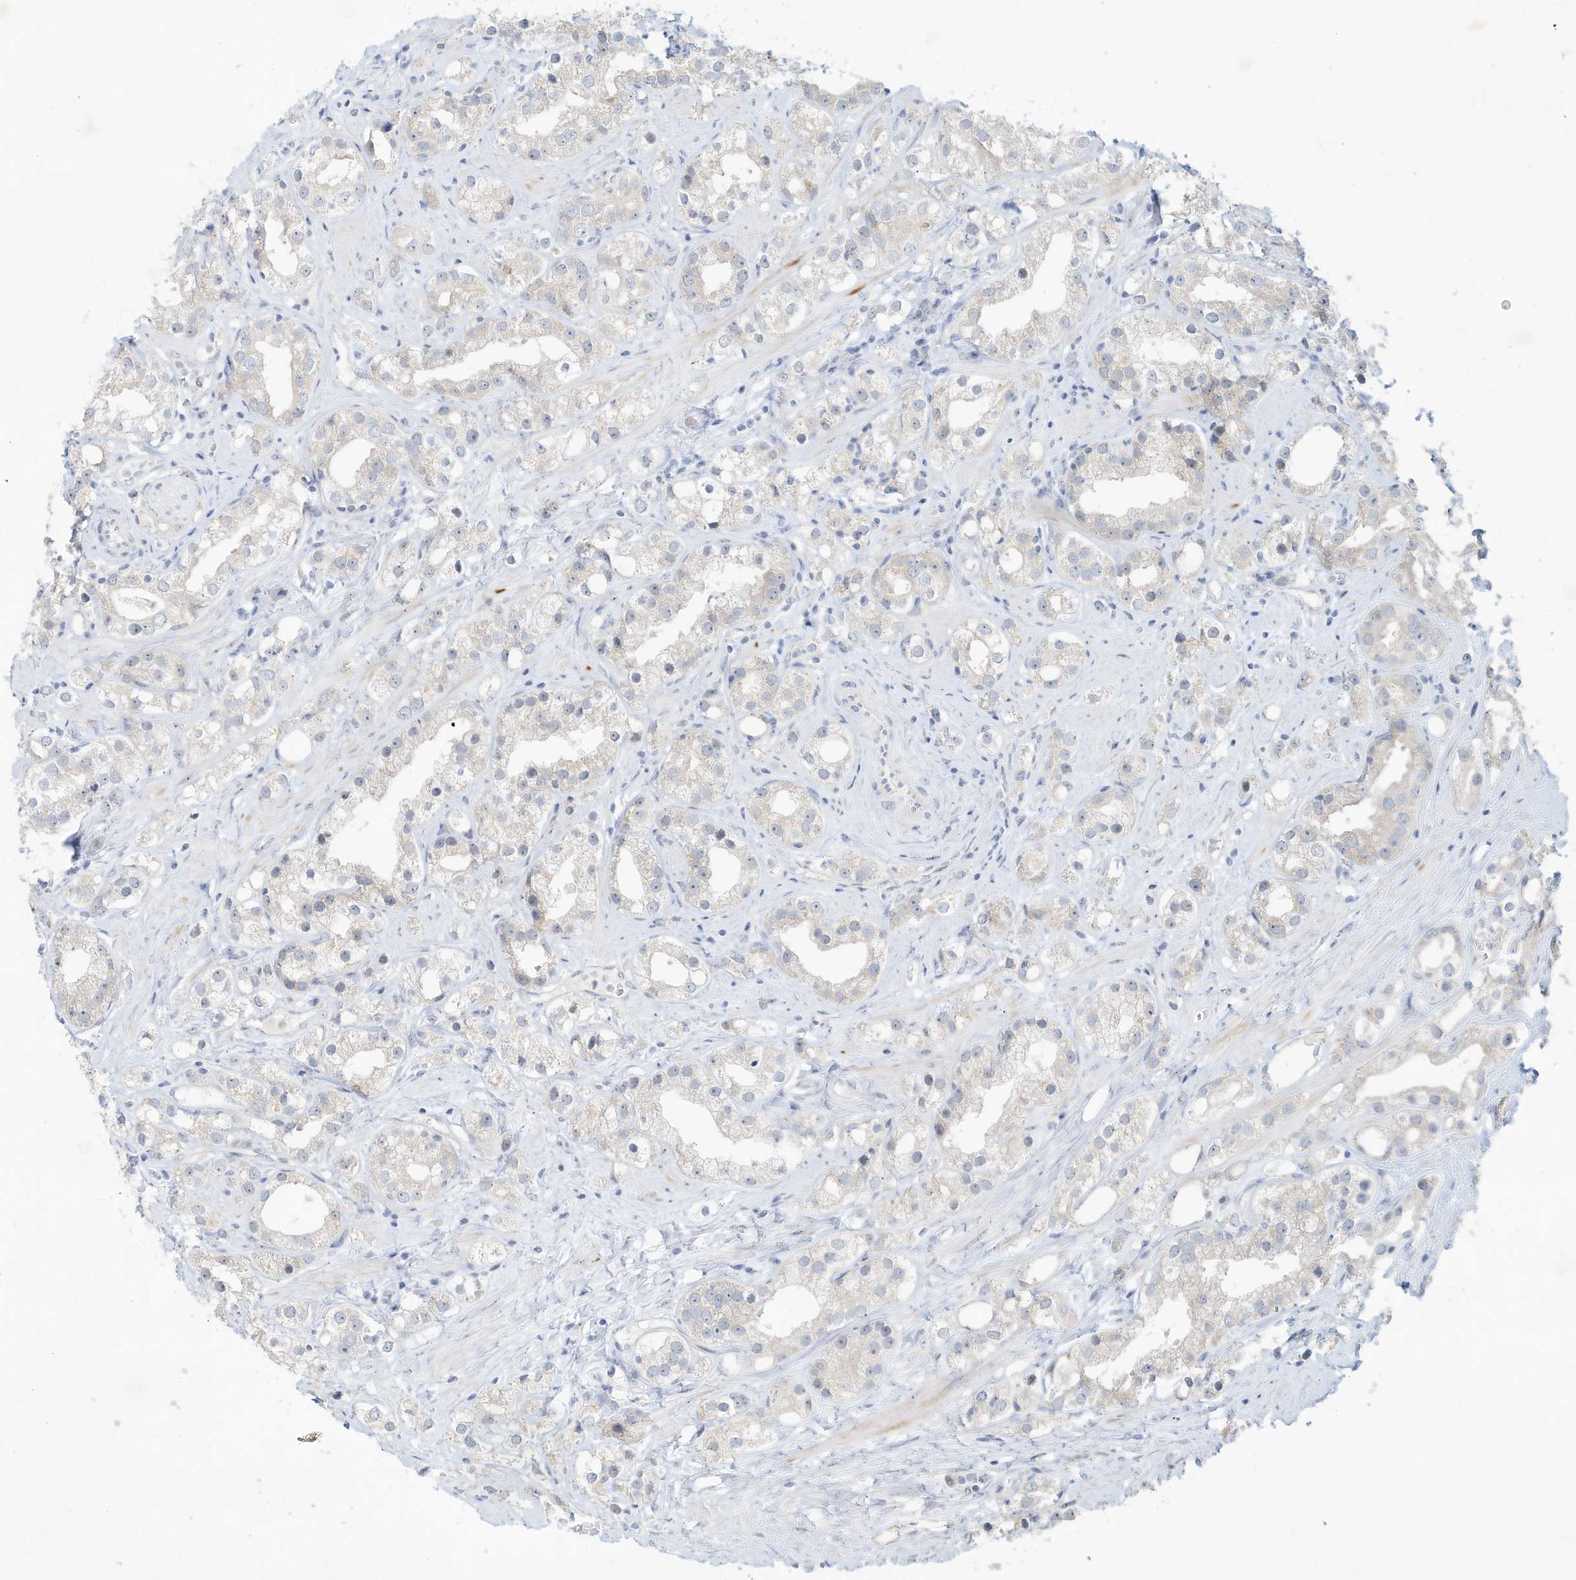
{"staining": {"intensity": "negative", "quantity": "none", "location": "none"}, "tissue": "prostate cancer", "cell_type": "Tumor cells", "image_type": "cancer", "snomed": [{"axis": "morphology", "description": "Adenocarcinoma, NOS"}, {"axis": "topography", "description": "Prostate"}], "caption": "Immunohistochemistry (IHC) photomicrograph of neoplastic tissue: prostate cancer (adenocarcinoma) stained with DAB (3,3'-diaminobenzidine) displays no significant protein expression in tumor cells.", "gene": "PAK6", "patient": {"sex": "male", "age": 79}}